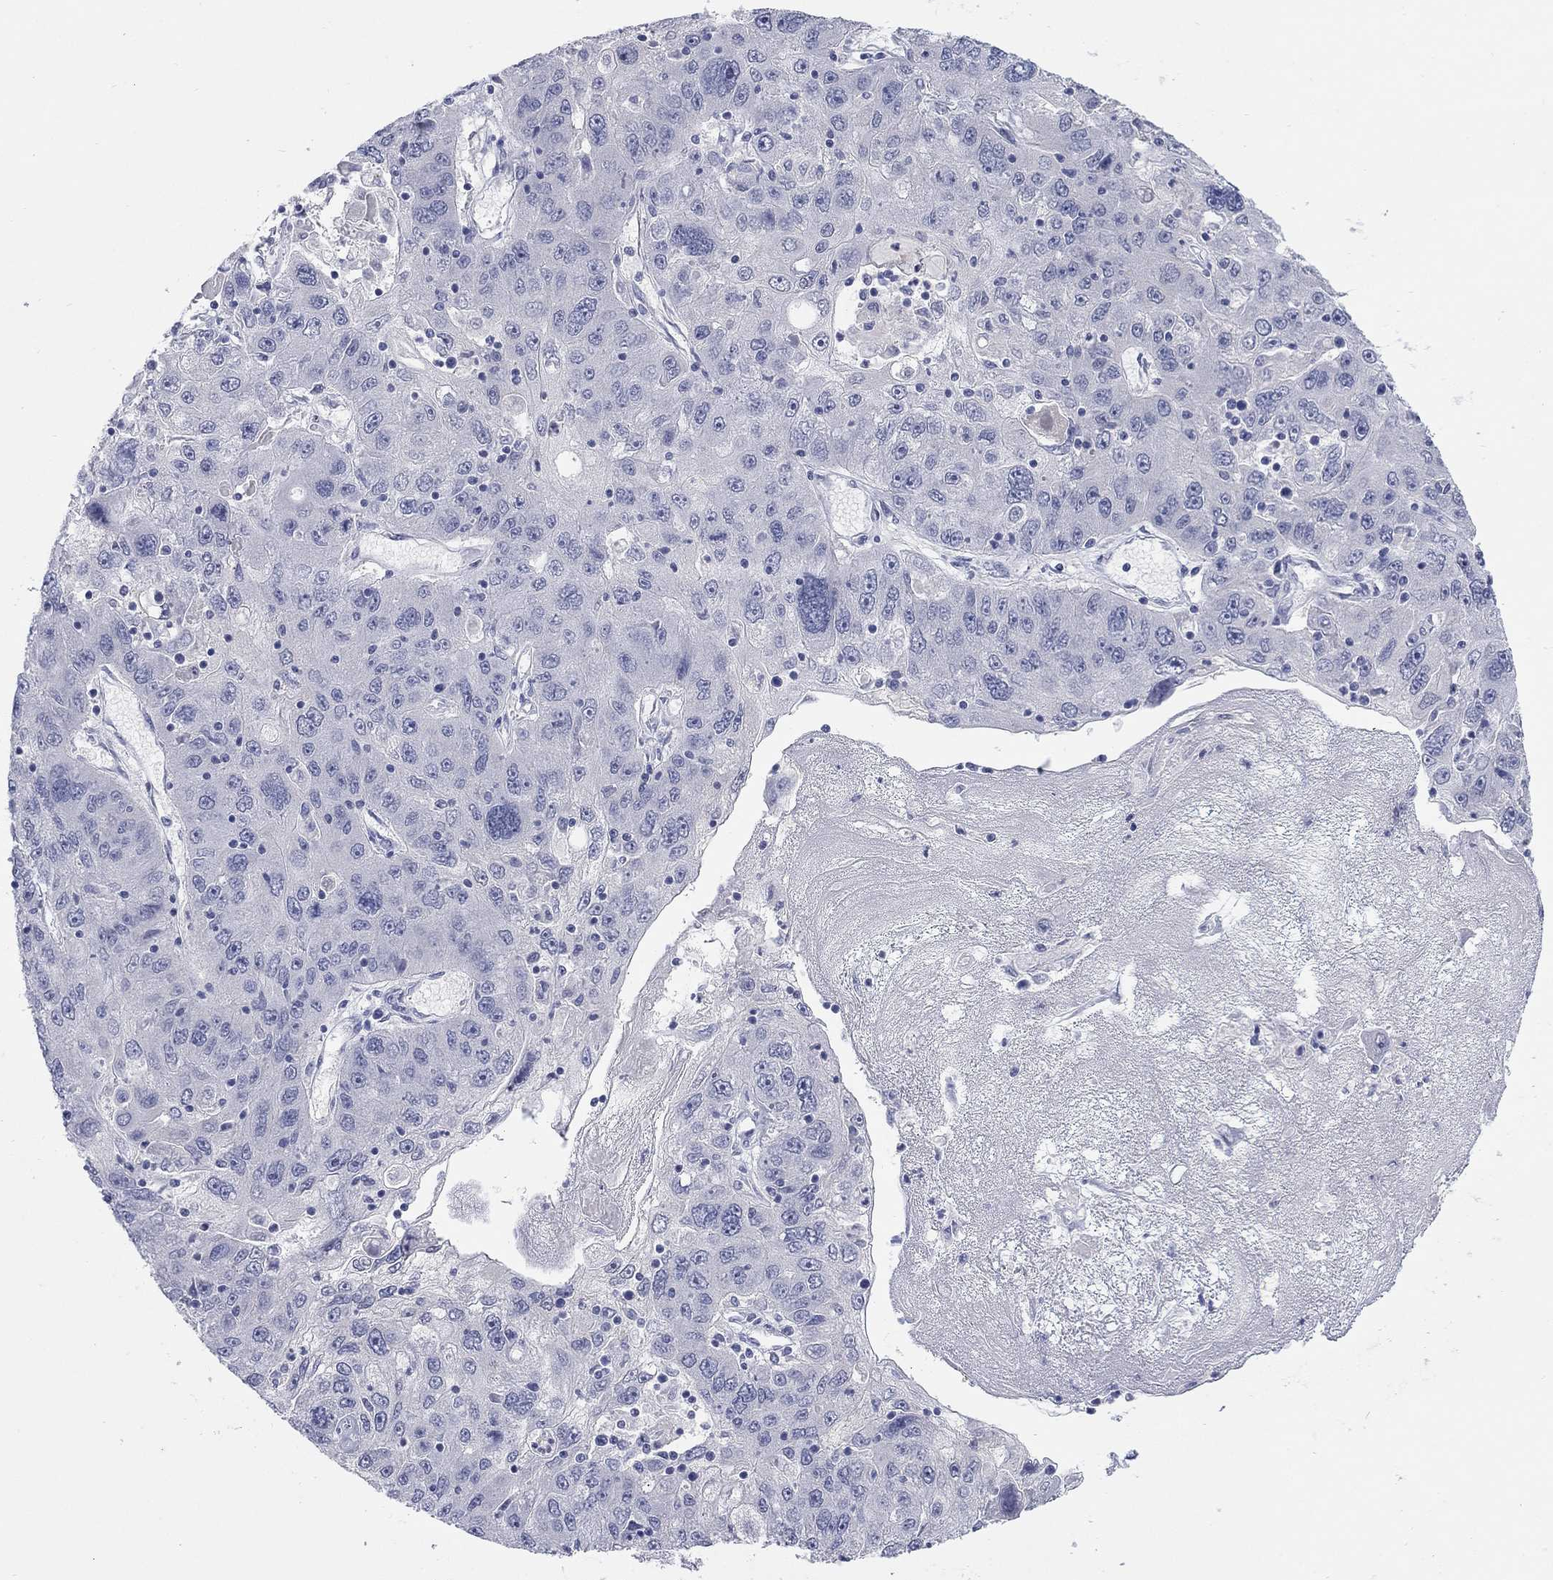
{"staining": {"intensity": "negative", "quantity": "none", "location": "none"}, "tissue": "stomach cancer", "cell_type": "Tumor cells", "image_type": "cancer", "snomed": [{"axis": "morphology", "description": "Adenocarcinoma, NOS"}, {"axis": "topography", "description": "Stomach"}], "caption": "Stomach cancer was stained to show a protein in brown. There is no significant staining in tumor cells.", "gene": "ATP6V1G2", "patient": {"sex": "male", "age": 56}}